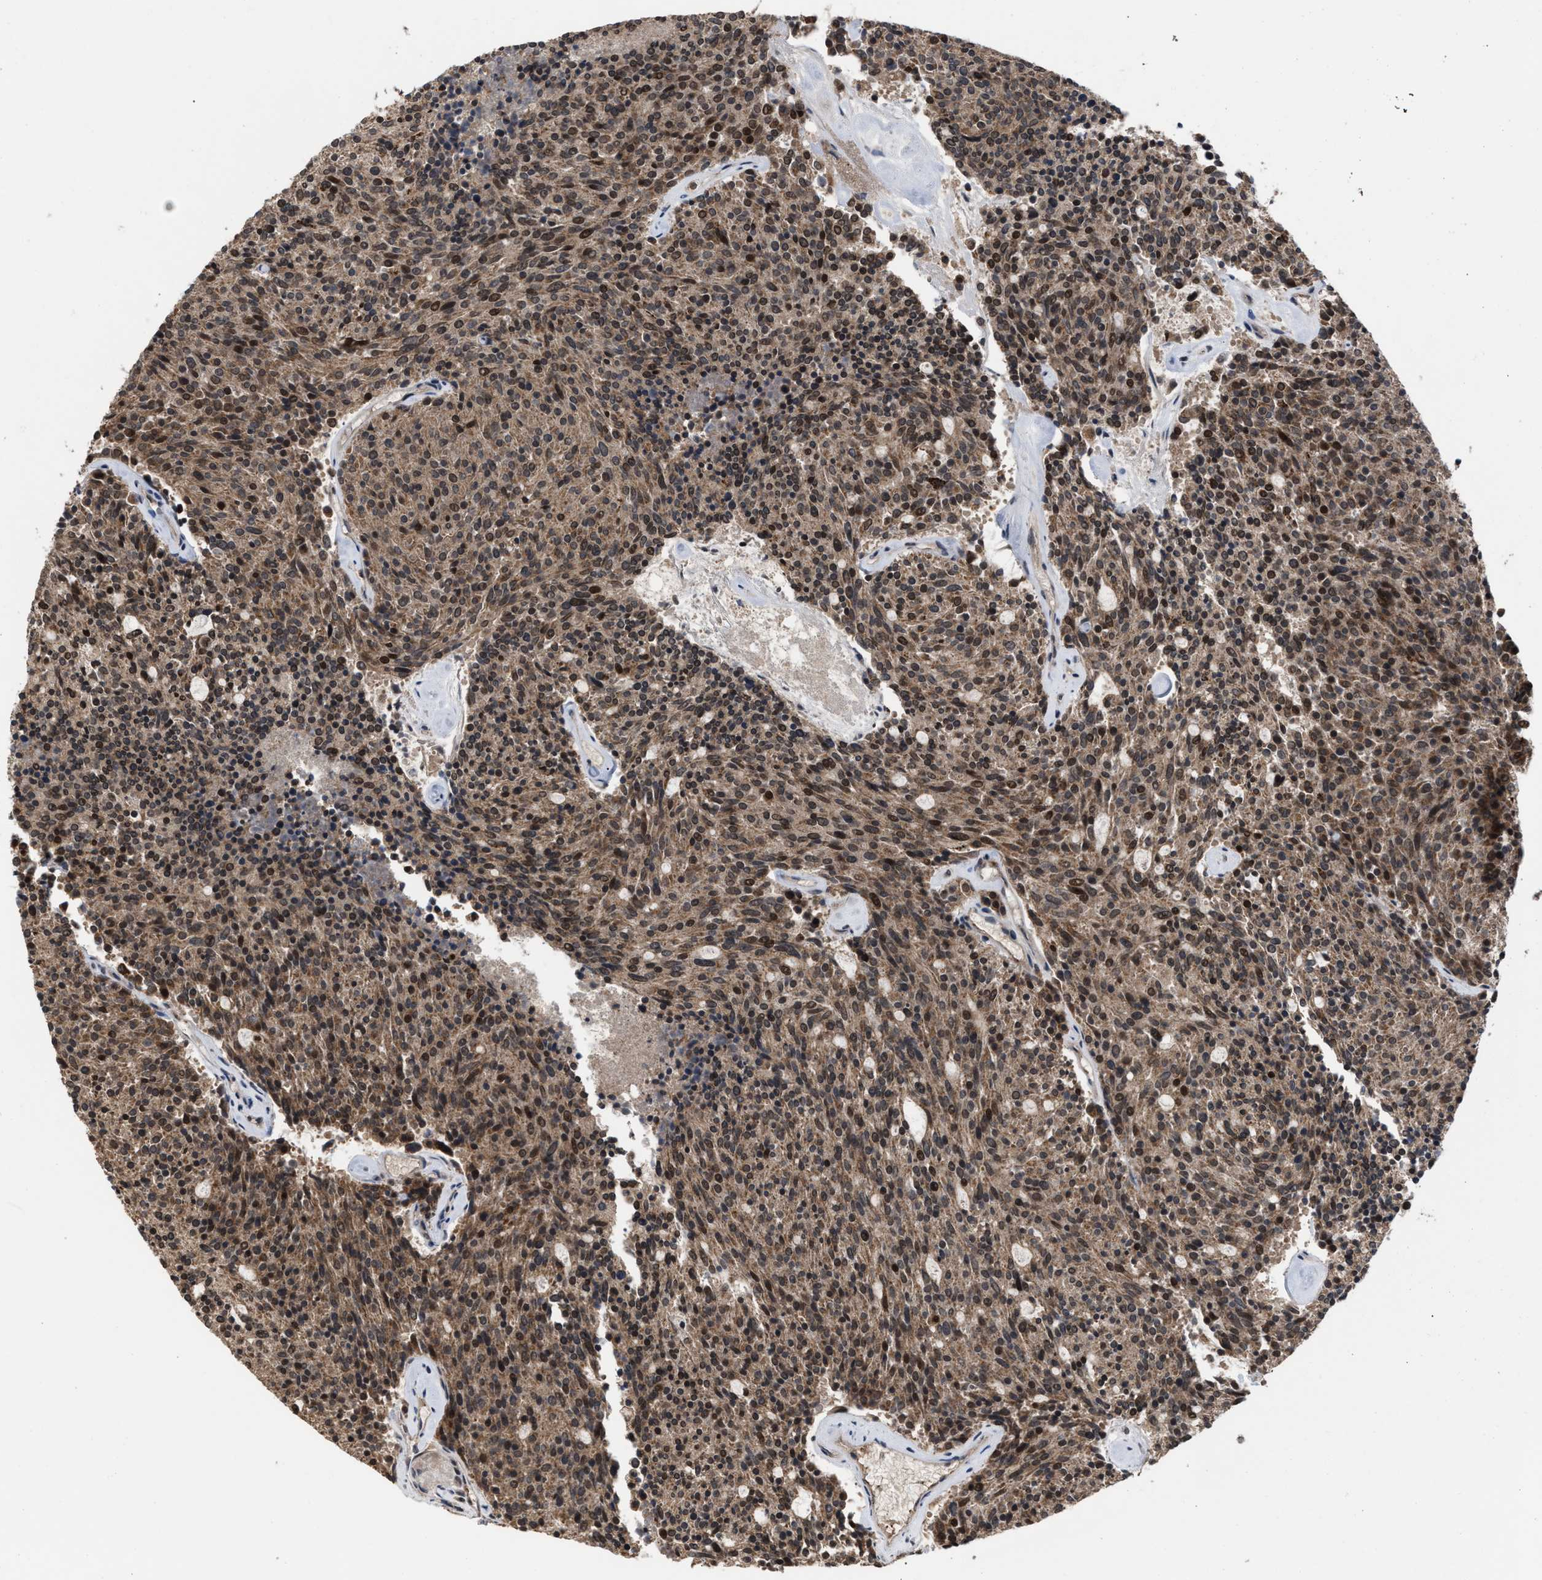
{"staining": {"intensity": "moderate", "quantity": ">75%", "location": "cytoplasmic/membranous,nuclear"}, "tissue": "carcinoid", "cell_type": "Tumor cells", "image_type": "cancer", "snomed": [{"axis": "morphology", "description": "Carcinoid, malignant, NOS"}, {"axis": "topography", "description": "Pancreas"}], "caption": "Moderate cytoplasmic/membranous and nuclear expression for a protein is seen in approximately >75% of tumor cells of carcinoid (malignant) using IHC.", "gene": "C9orf78", "patient": {"sex": "female", "age": 54}}